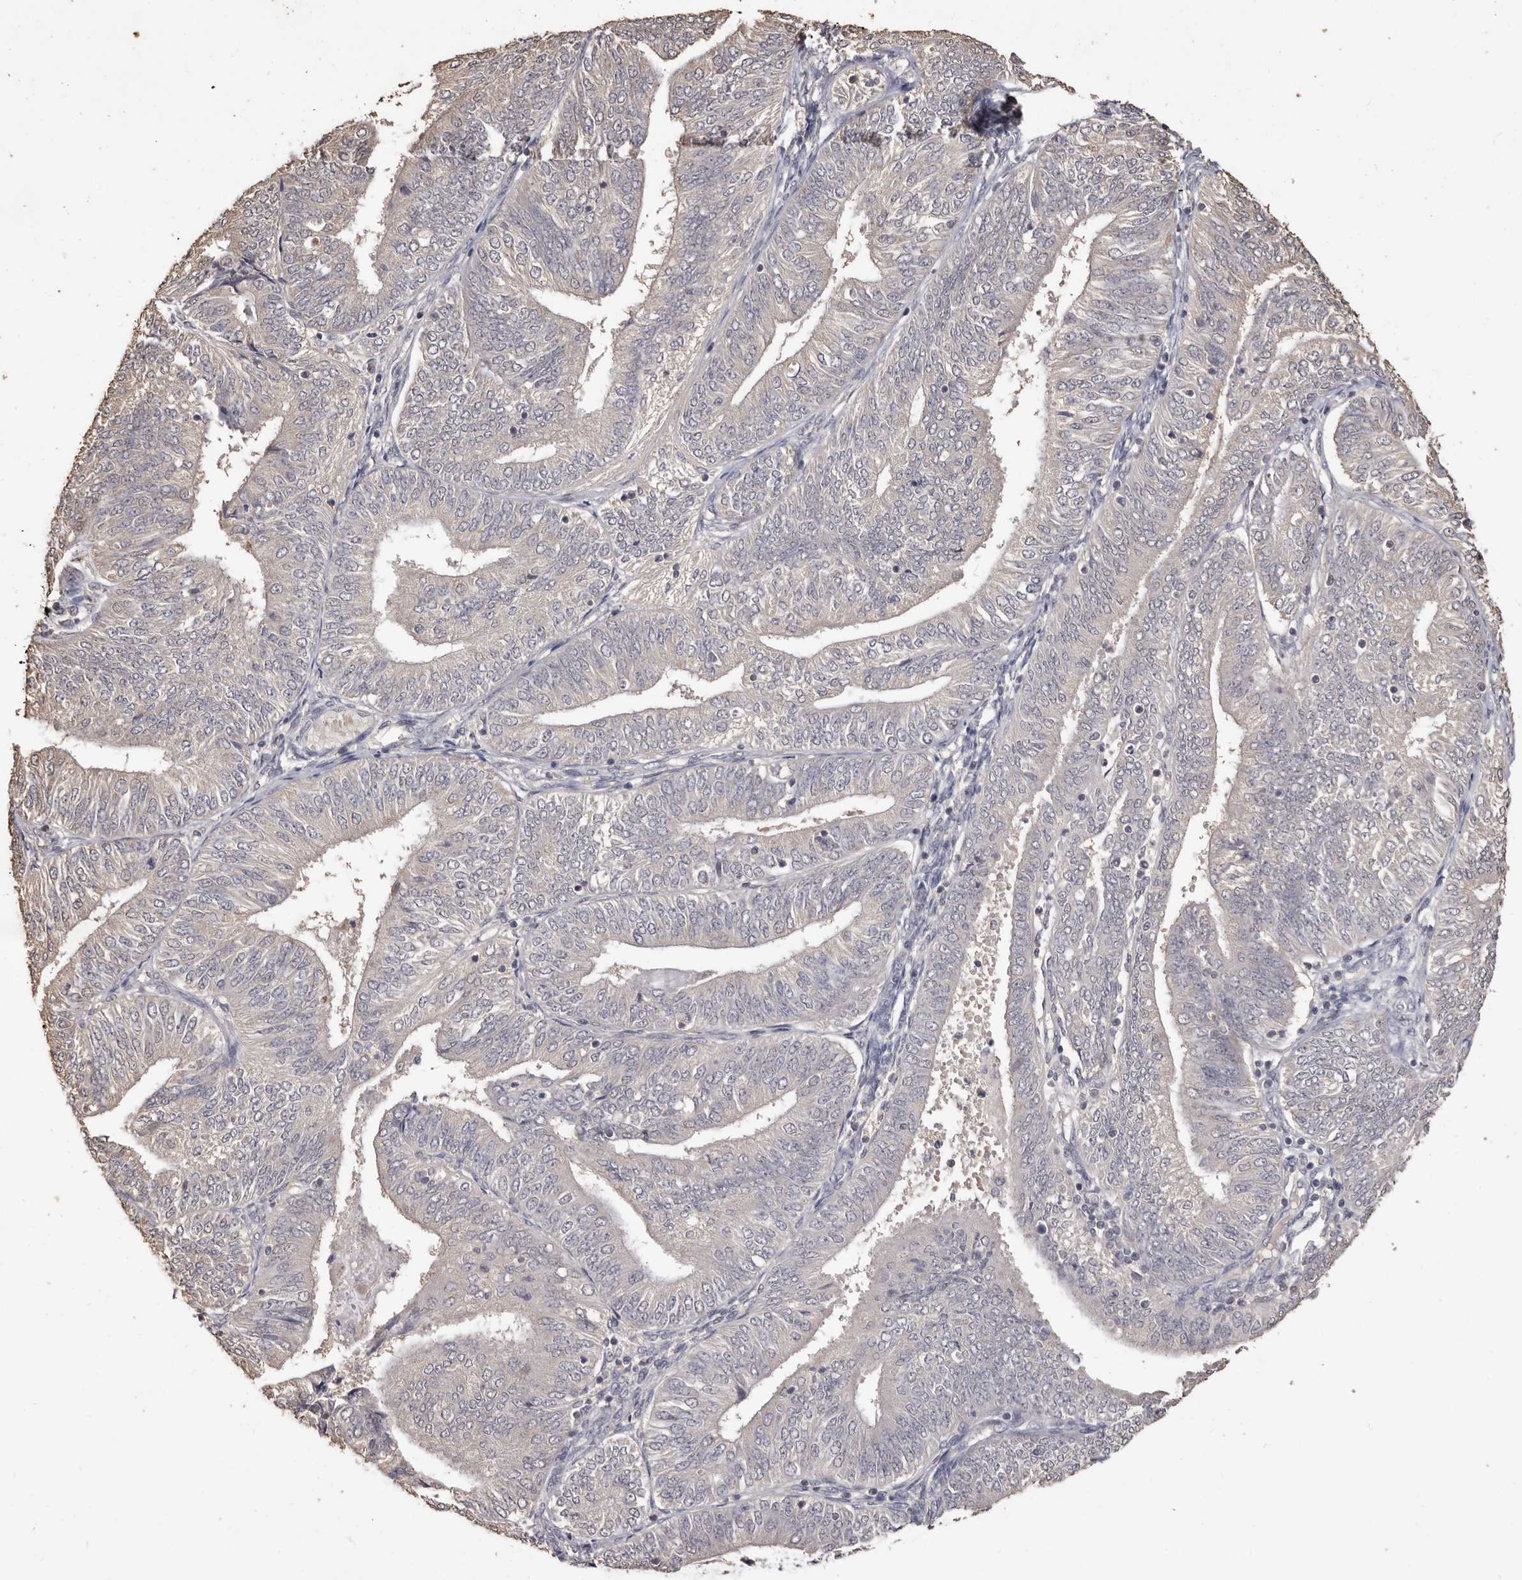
{"staining": {"intensity": "negative", "quantity": "none", "location": "none"}, "tissue": "endometrial cancer", "cell_type": "Tumor cells", "image_type": "cancer", "snomed": [{"axis": "morphology", "description": "Adenocarcinoma, NOS"}, {"axis": "topography", "description": "Endometrium"}], "caption": "Immunohistochemistry image of neoplastic tissue: human endometrial cancer stained with DAB reveals no significant protein positivity in tumor cells.", "gene": "INAVA", "patient": {"sex": "female", "age": 58}}